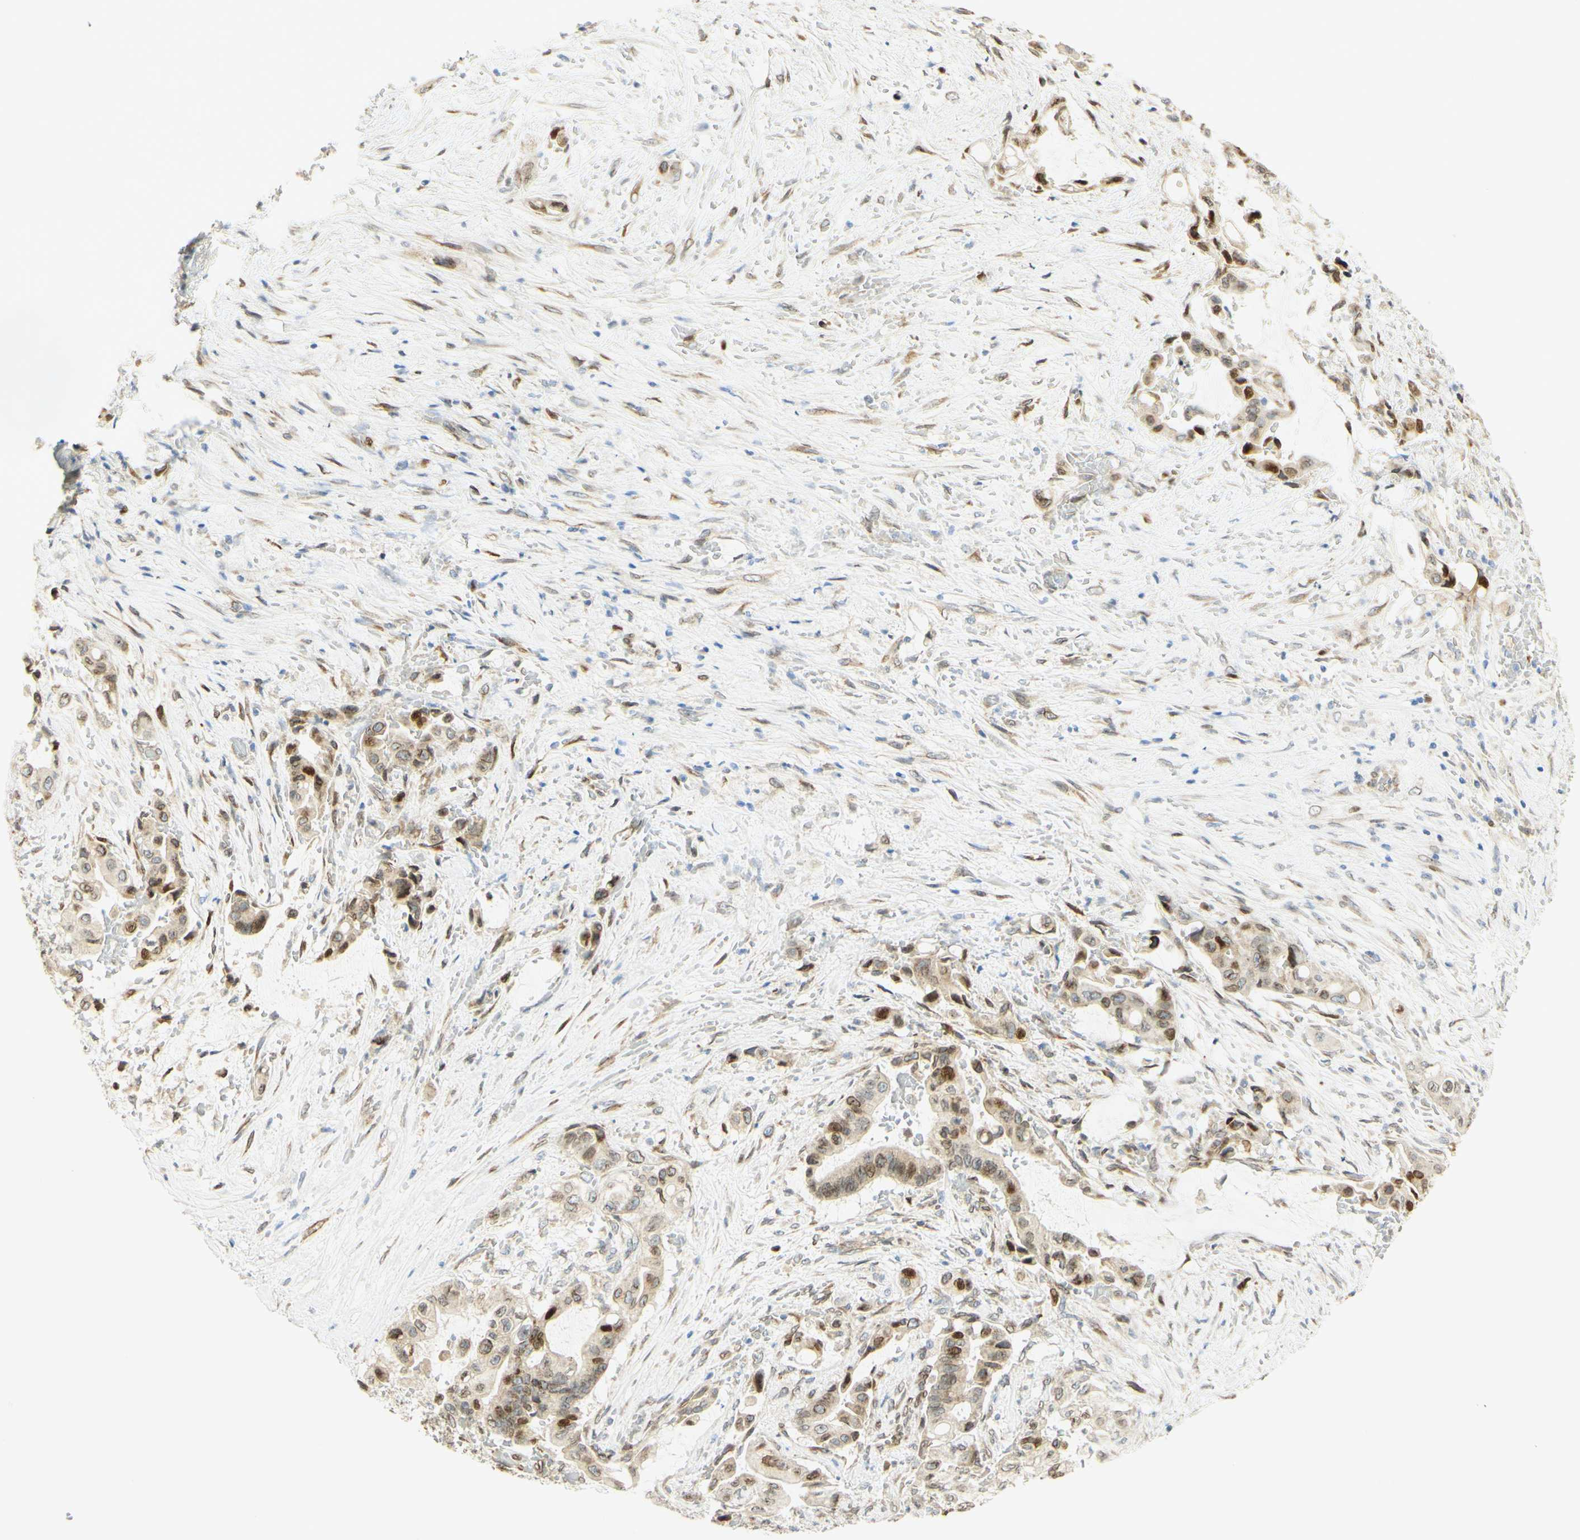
{"staining": {"intensity": "strong", "quantity": "25%-75%", "location": "nuclear"}, "tissue": "liver cancer", "cell_type": "Tumor cells", "image_type": "cancer", "snomed": [{"axis": "morphology", "description": "Cholangiocarcinoma"}, {"axis": "topography", "description": "Liver"}], "caption": "Immunohistochemistry histopathology image of human liver cholangiocarcinoma stained for a protein (brown), which shows high levels of strong nuclear expression in about 25%-75% of tumor cells.", "gene": "E2F1", "patient": {"sex": "female", "age": 61}}